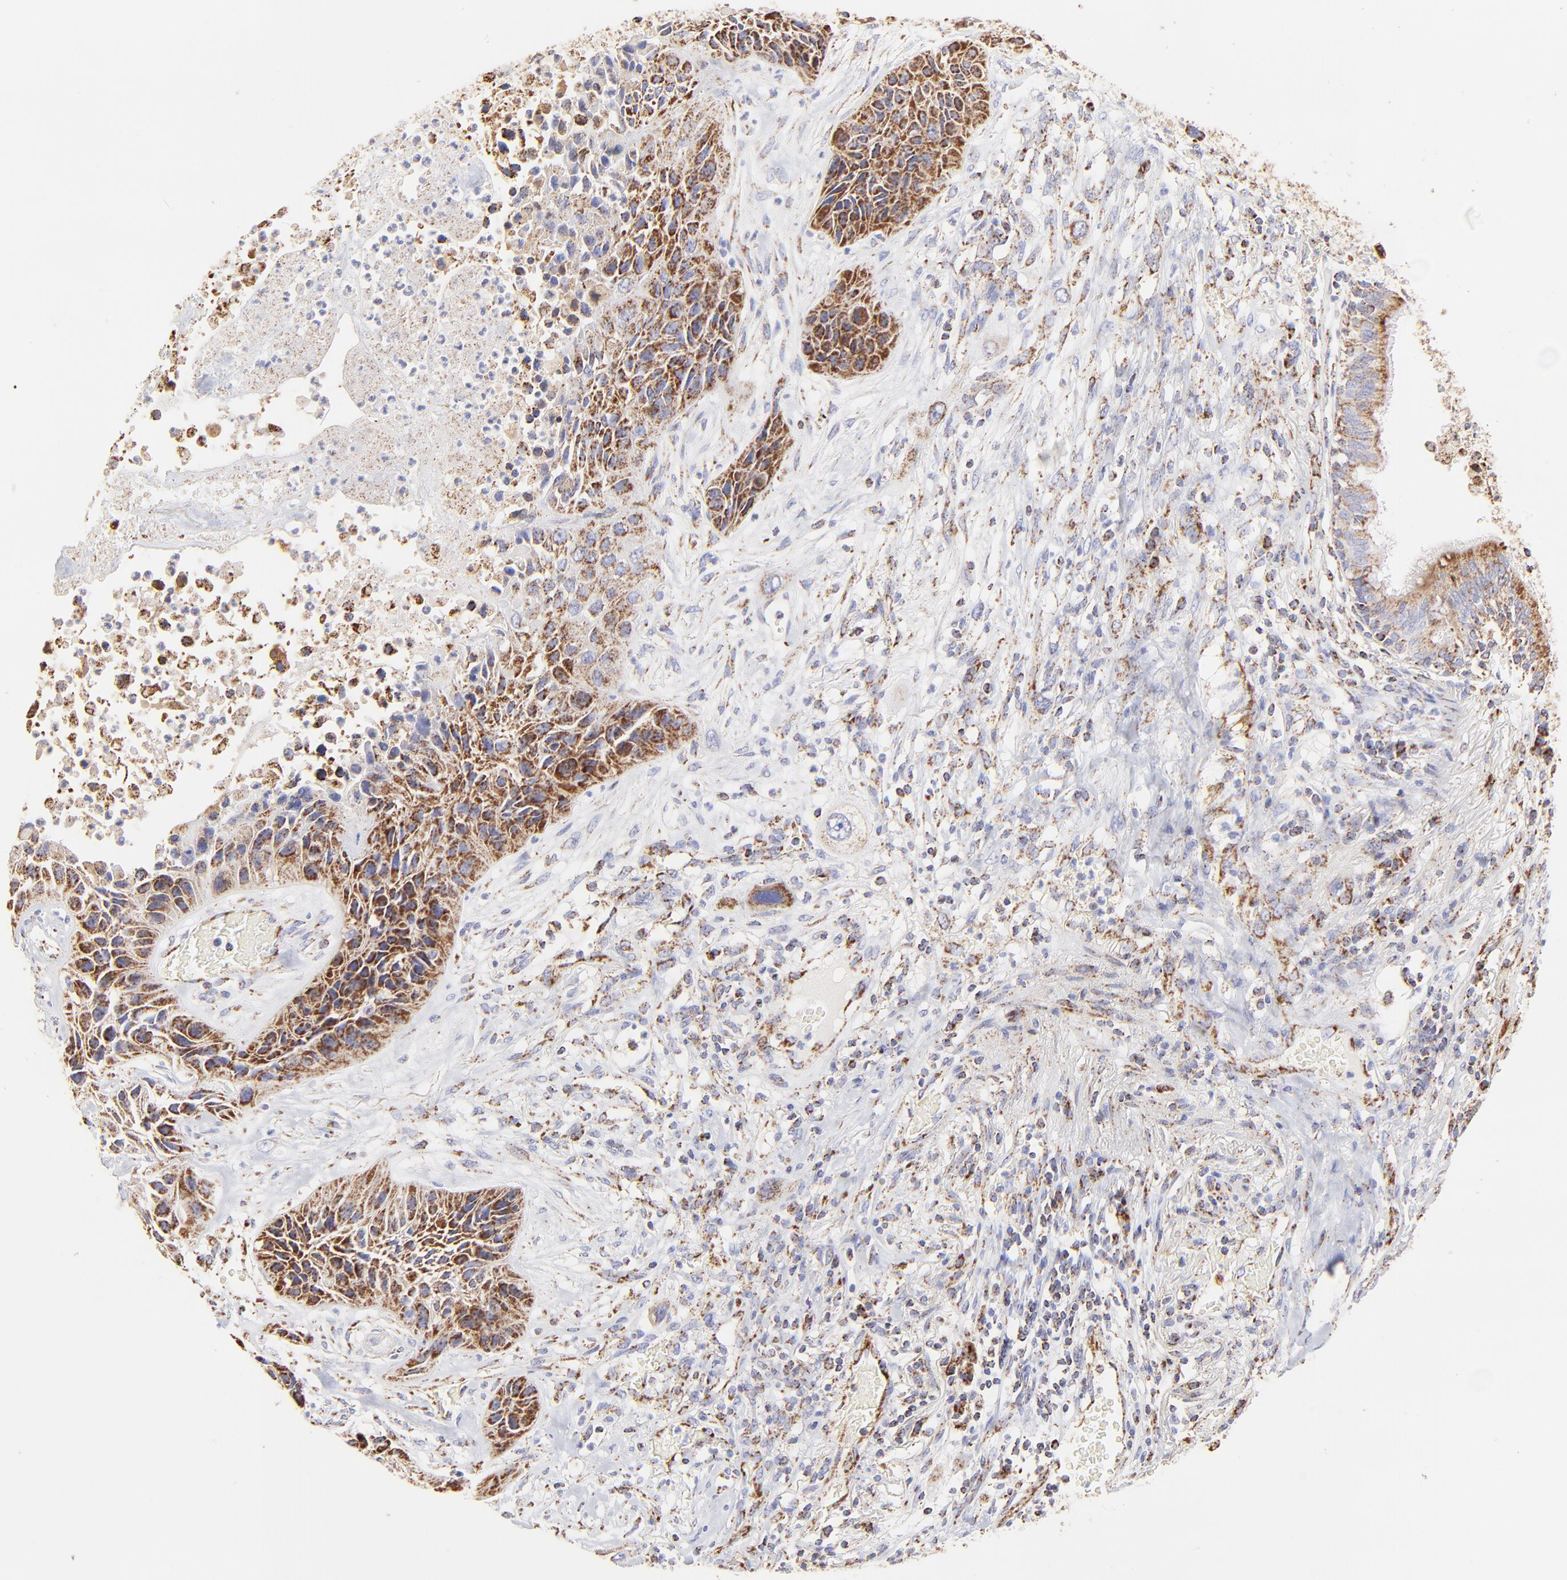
{"staining": {"intensity": "moderate", "quantity": "25%-75%", "location": "cytoplasmic/membranous"}, "tissue": "lung cancer", "cell_type": "Tumor cells", "image_type": "cancer", "snomed": [{"axis": "morphology", "description": "Squamous cell carcinoma, NOS"}, {"axis": "topography", "description": "Lung"}], "caption": "Immunohistochemistry (IHC) (DAB) staining of human lung cancer demonstrates moderate cytoplasmic/membranous protein expression in about 25%-75% of tumor cells.", "gene": "ECH1", "patient": {"sex": "female", "age": 76}}